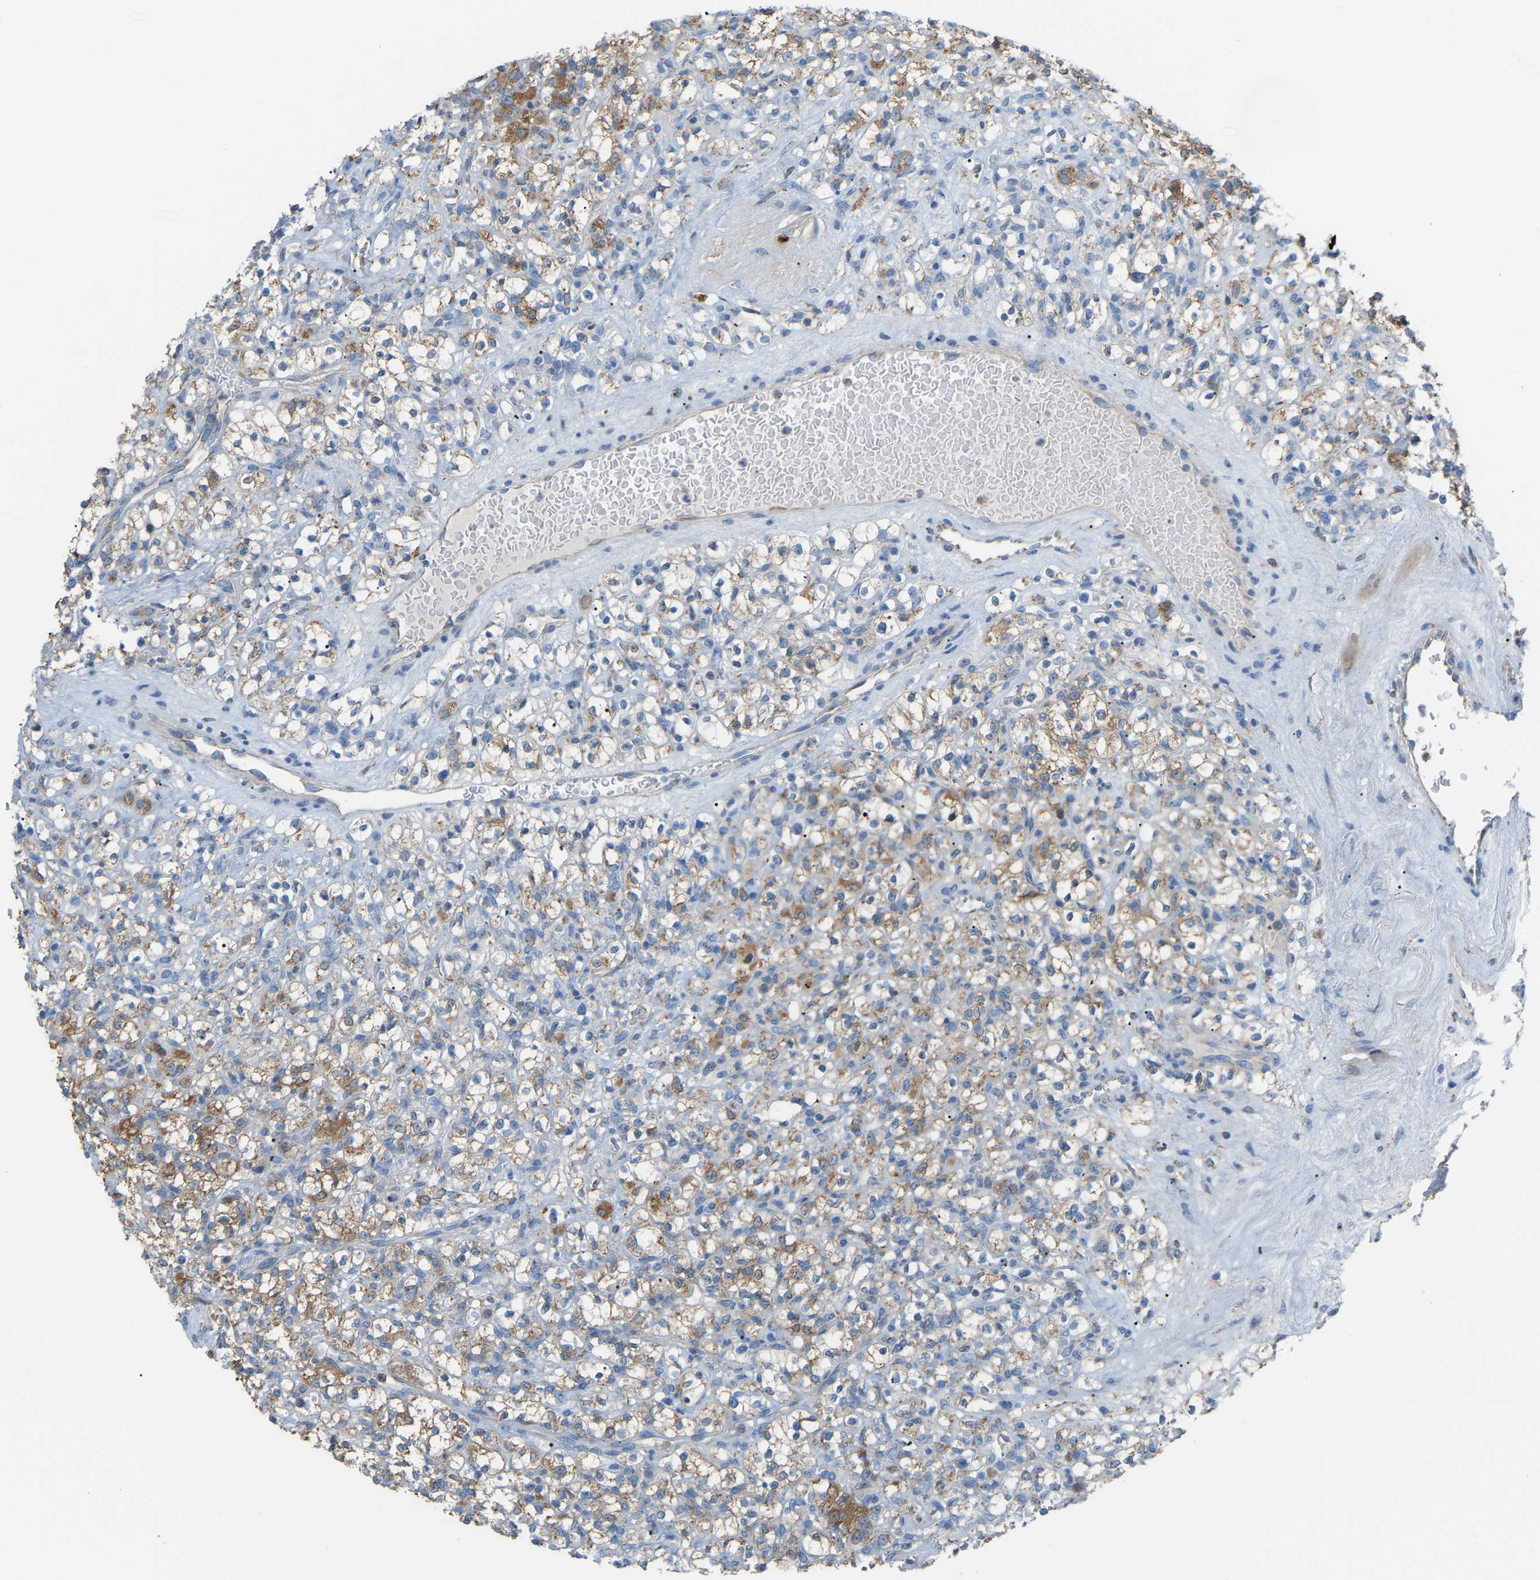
{"staining": {"intensity": "moderate", "quantity": ">75%", "location": "cytoplasmic/membranous"}, "tissue": "renal cancer", "cell_type": "Tumor cells", "image_type": "cancer", "snomed": [{"axis": "morphology", "description": "Normal tissue, NOS"}, {"axis": "morphology", "description": "Adenocarcinoma, NOS"}, {"axis": "topography", "description": "Kidney"}], "caption": "Renal cancer (adenocarcinoma) was stained to show a protein in brown. There is medium levels of moderate cytoplasmic/membranous staining in about >75% of tumor cells.", "gene": "CROT", "patient": {"sex": "female", "age": 72}}